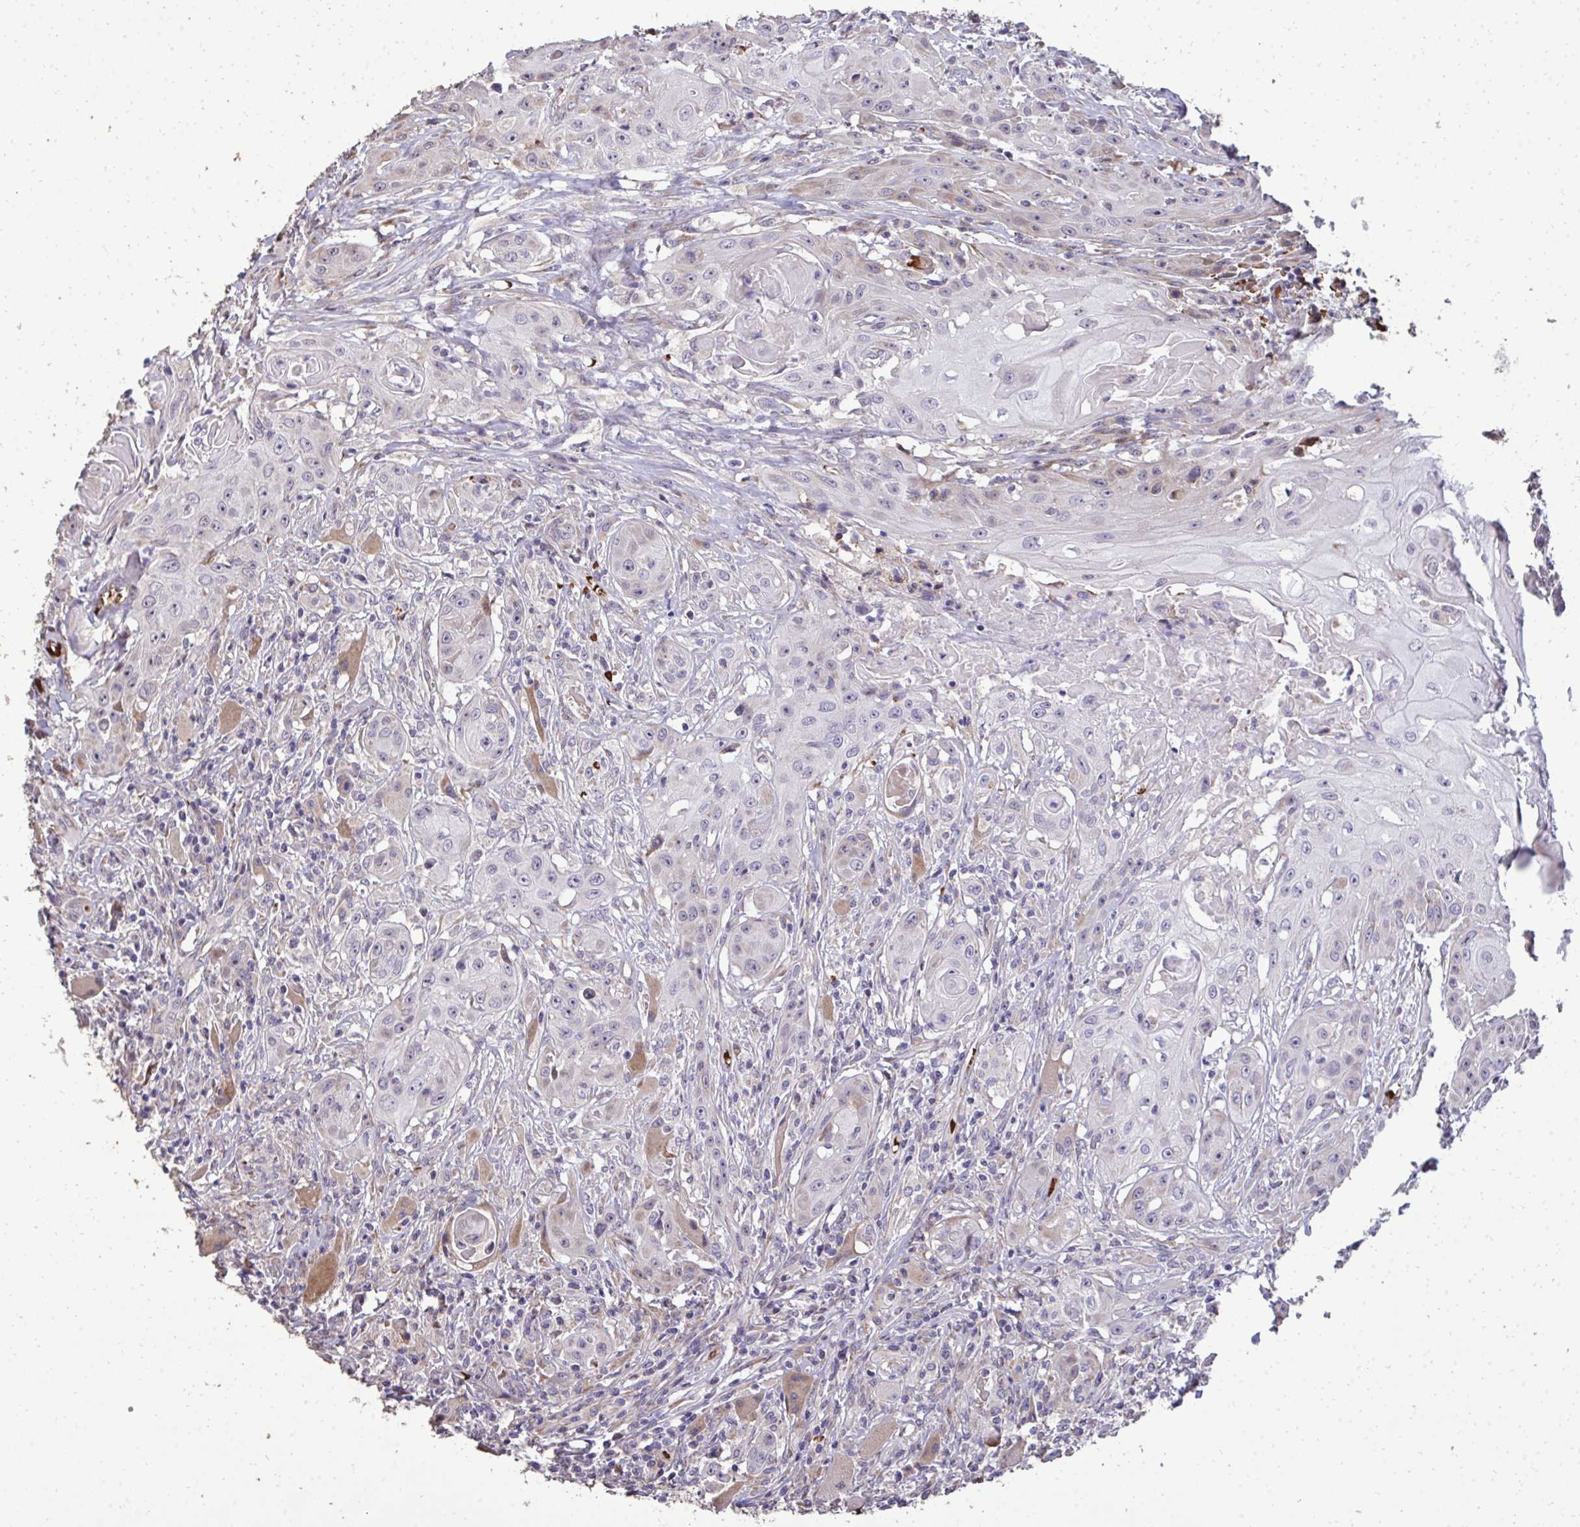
{"staining": {"intensity": "negative", "quantity": "none", "location": "none"}, "tissue": "head and neck cancer", "cell_type": "Tumor cells", "image_type": "cancer", "snomed": [{"axis": "morphology", "description": "Squamous cell carcinoma, NOS"}, {"axis": "topography", "description": "Oral tissue"}, {"axis": "topography", "description": "Head-Neck"}, {"axis": "topography", "description": "Neck, NOS"}], "caption": "Protein analysis of head and neck squamous cell carcinoma demonstrates no significant positivity in tumor cells. (DAB IHC with hematoxylin counter stain).", "gene": "FIBCD1", "patient": {"sex": "female", "age": 55}}